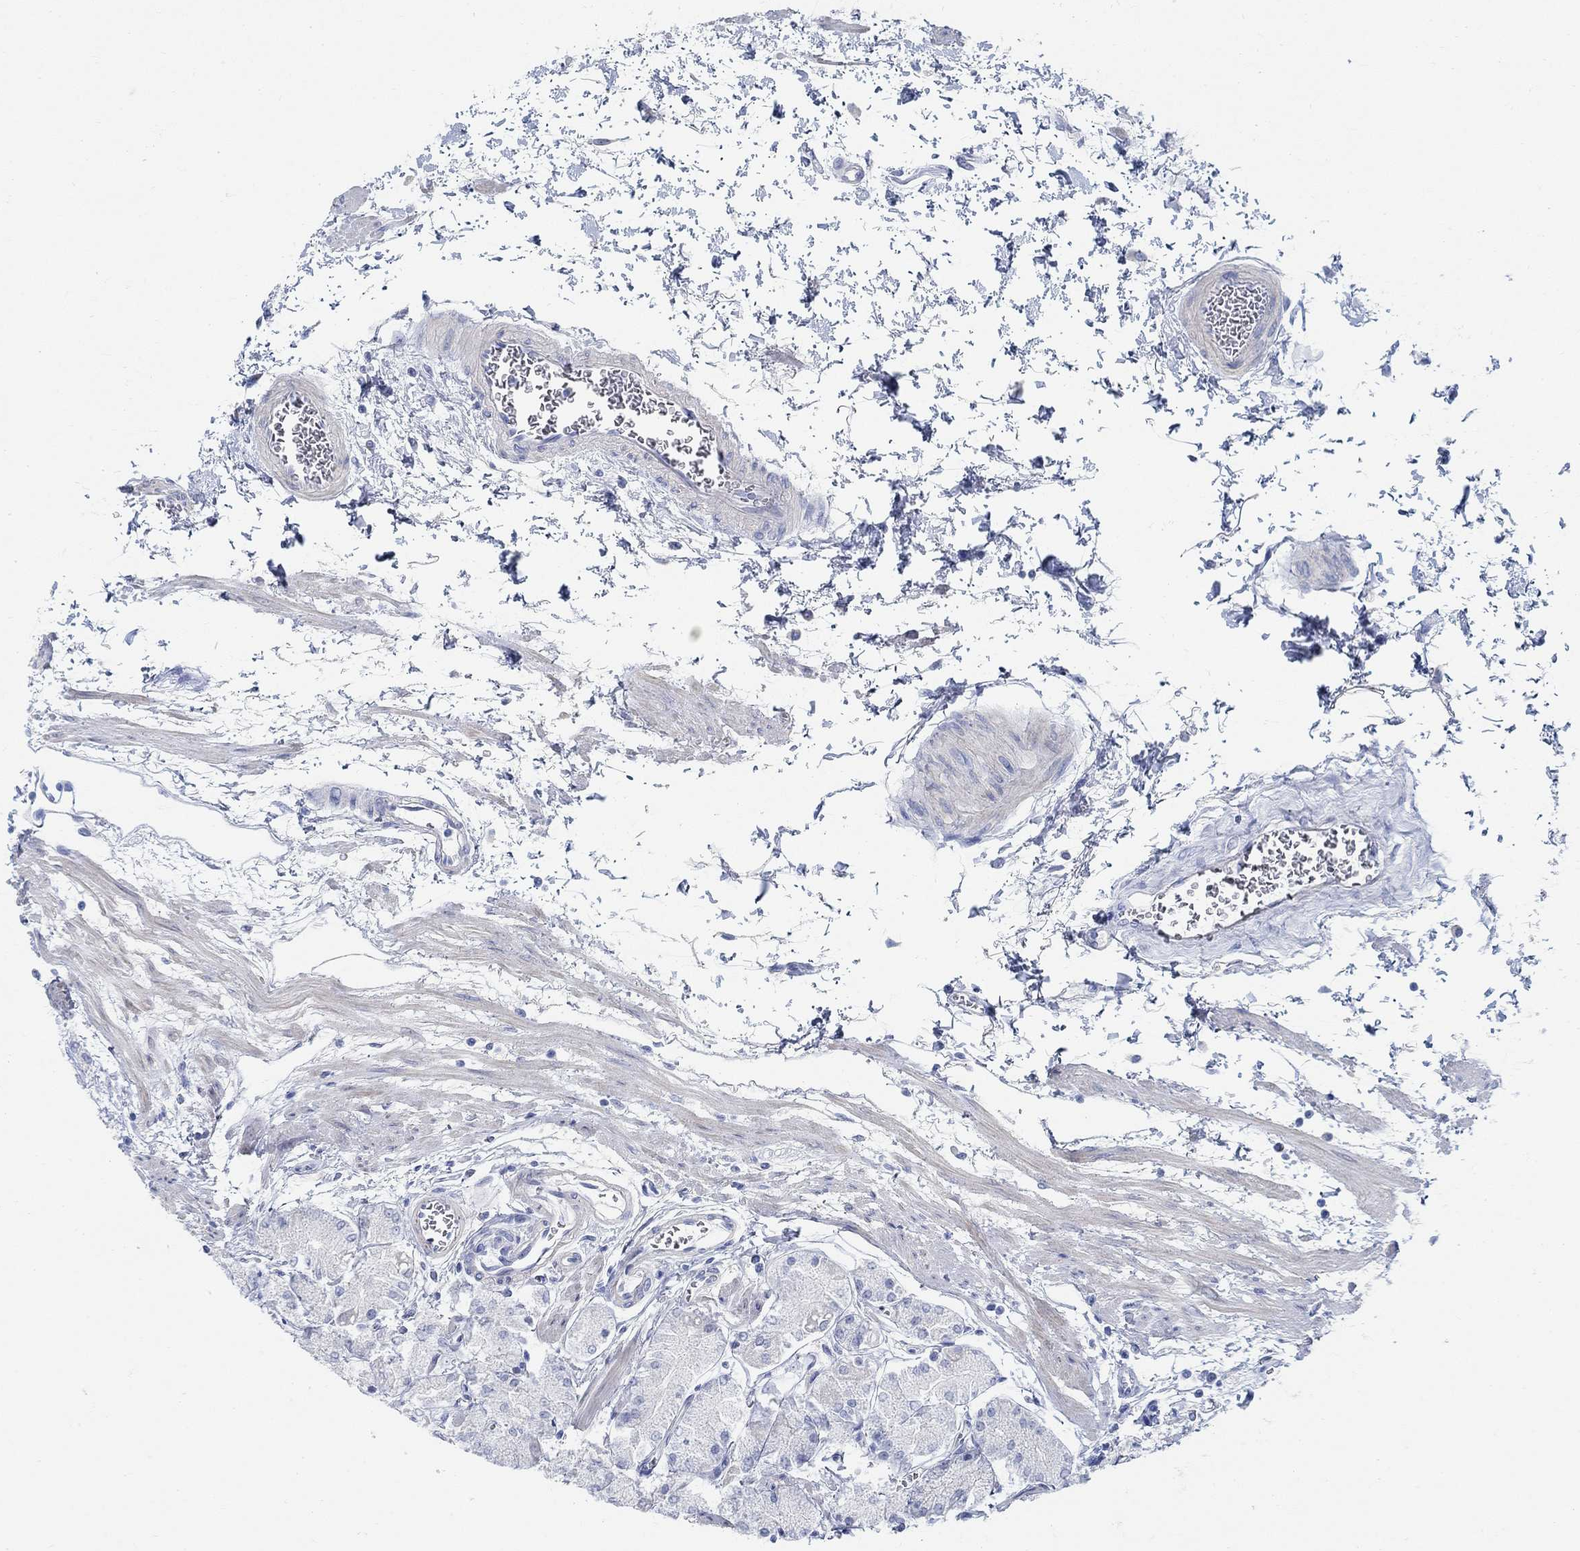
{"staining": {"intensity": "negative", "quantity": "none", "location": "none"}, "tissue": "stomach", "cell_type": "Glandular cells", "image_type": "normal", "snomed": [{"axis": "morphology", "description": "Normal tissue, NOS"}, {"axis": "topography", "description": "Stomach, upper"}], "caption": "This is an immunohistochemistry photomicrograph of normal human stomach. There is no expression in glandular cells.", "gene": "RBM20", "patient": {"sex": "male", "age": 60}}